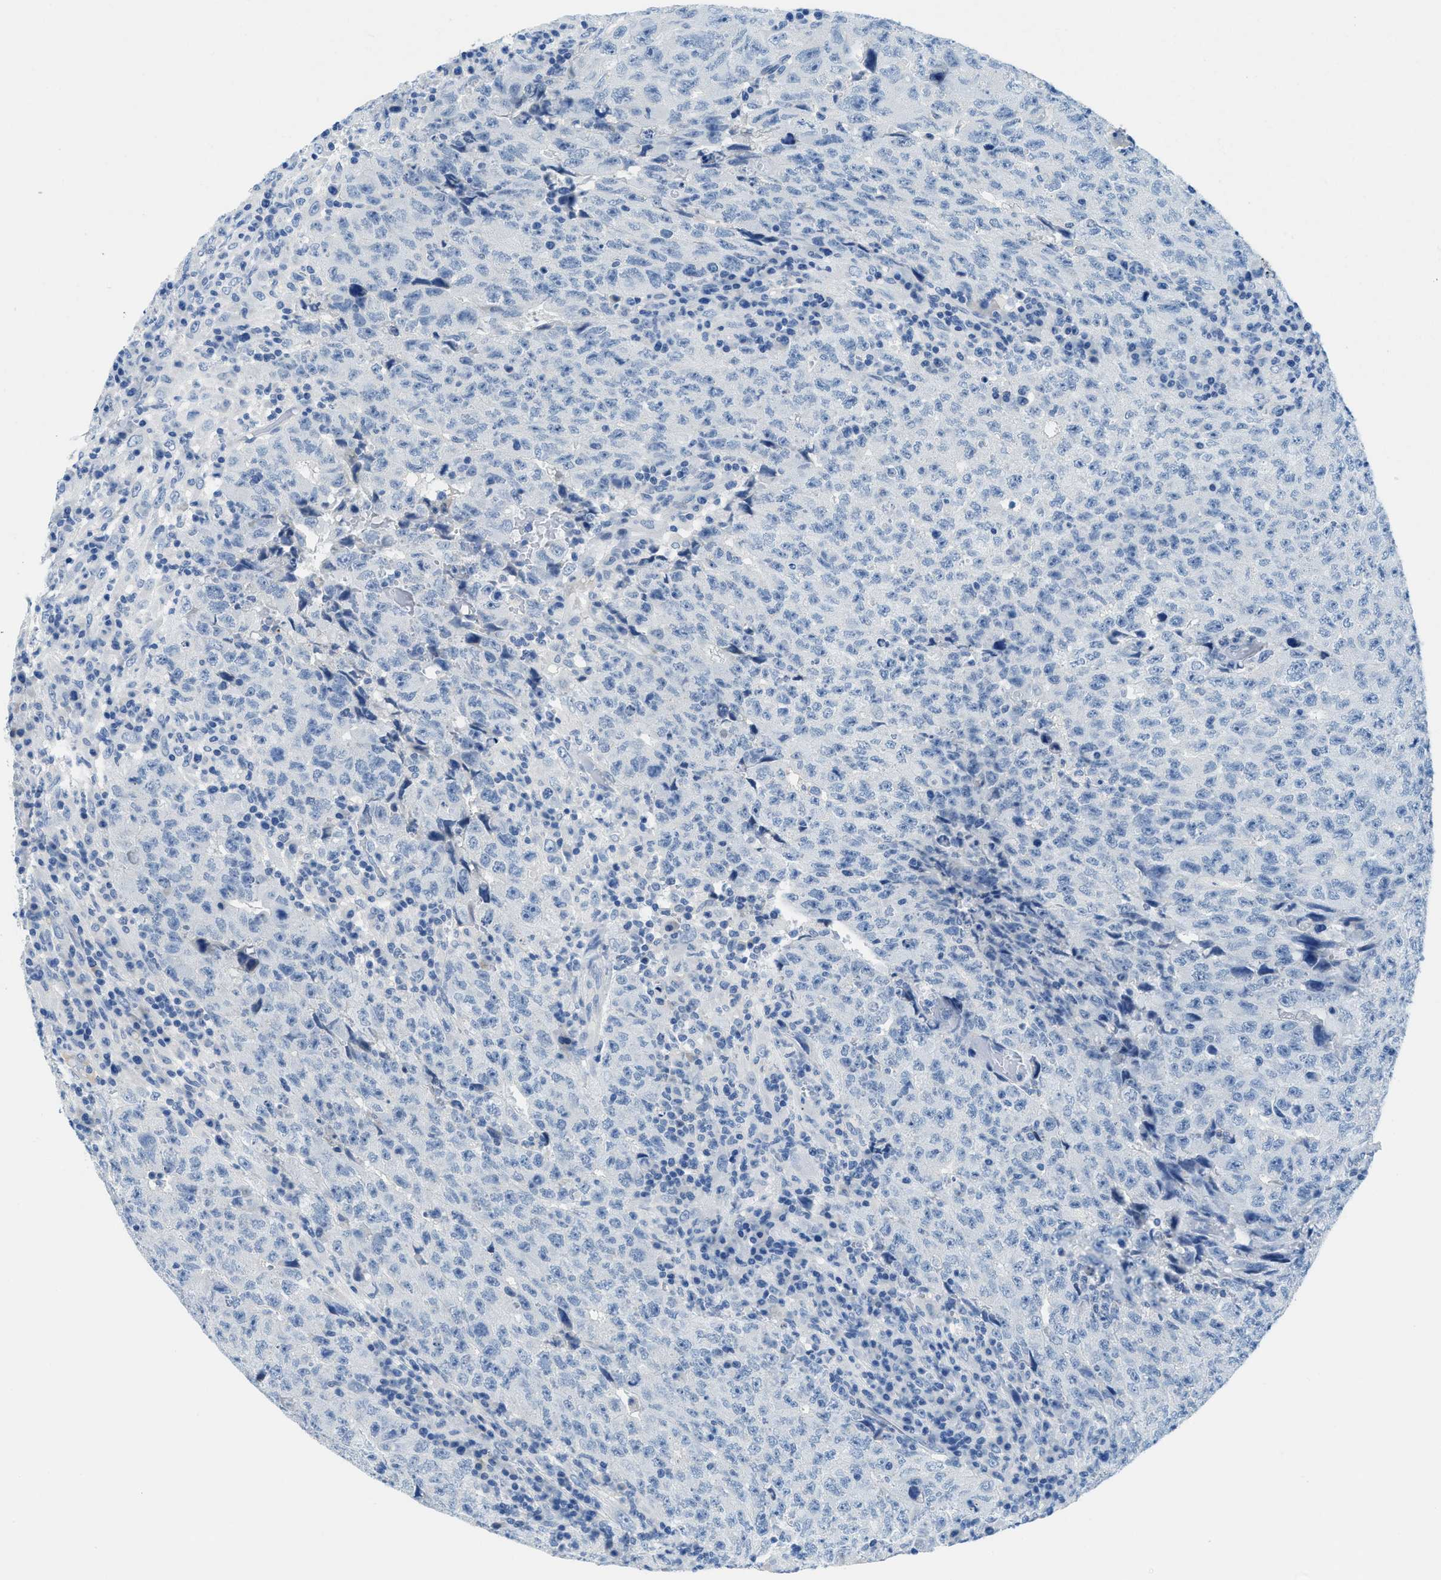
{"staining": {"intensity": "negative", "quantity": "none", "location": "none"}, "tissue": "testis cancer", "cell_type": "Tumor cells", "image_type": "cancer", "snomed": [{"axis": "morphology", "description": "Necrosis, NOS"}, {"axis": "morphology", "description": "Carcinoma, Embryonal, NOS"}, {"axis": "topography", "description": "Testis"}], "caption": "IHC histopathology image of human testis cancer (embryonal carcinoma) stained for a protein (brown), which demonstrates no expression in tumor cells.", "gene": "MBL2", "patient": {"sex": "male", "age": 19}}